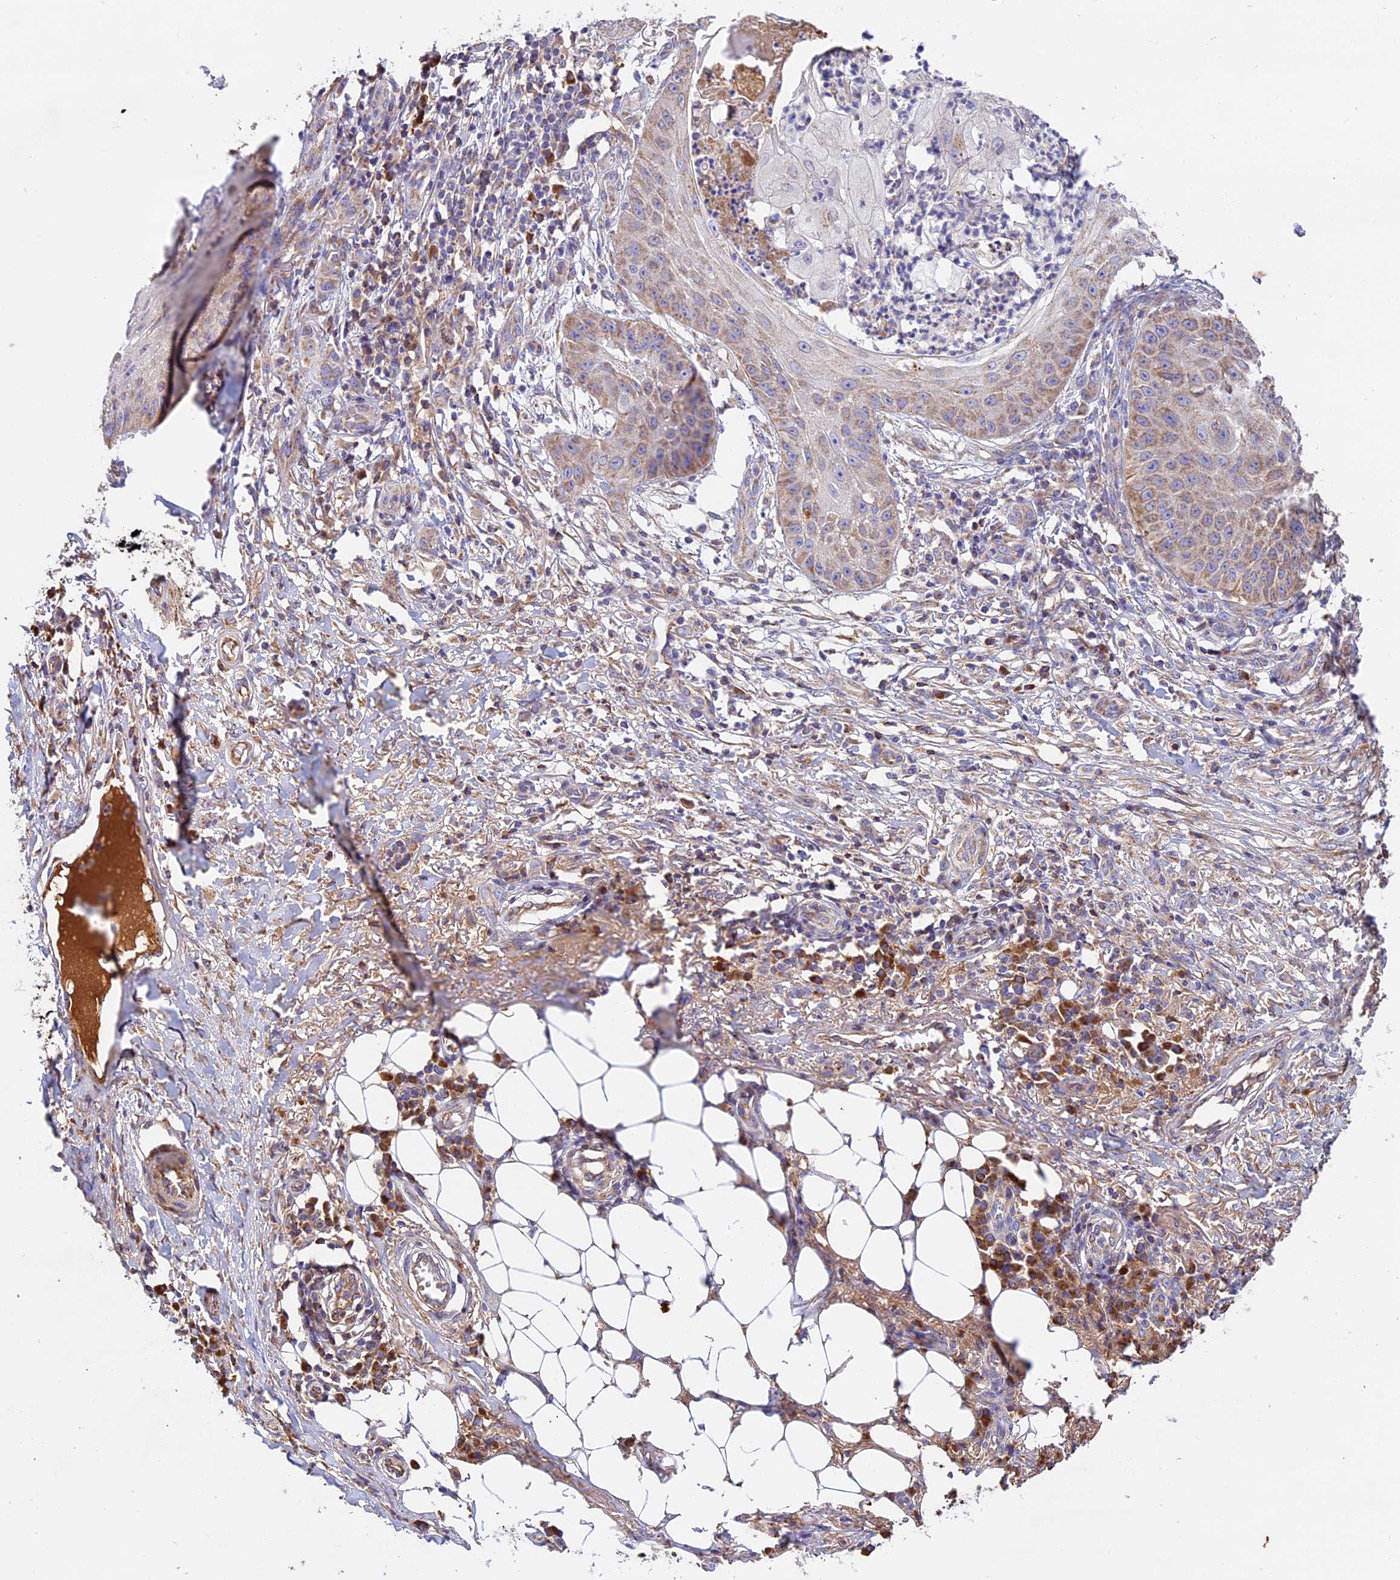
{"staining": {"intensity": "weak", "quantity": "25%-75%", "location": "cytoplasmic/membranous"}, "tissue": "skin cancer", "cell_type": "Tumor cells", "image_type": "cancer", "snomed": [{"axis": "morphology", "description": "Squamous cell carcinoma, NOS"}, {"axis": "topography", "description": "Skin"}], "caption": "Skin squamous cell carcinoma was stained to show a protein in brown. There is low levels of weak cytoplasmic/membranous expression in about 25%-75% of tumor cells.", "gene": "OCEL1", "patient": {"sex": "male", "age": 70}}